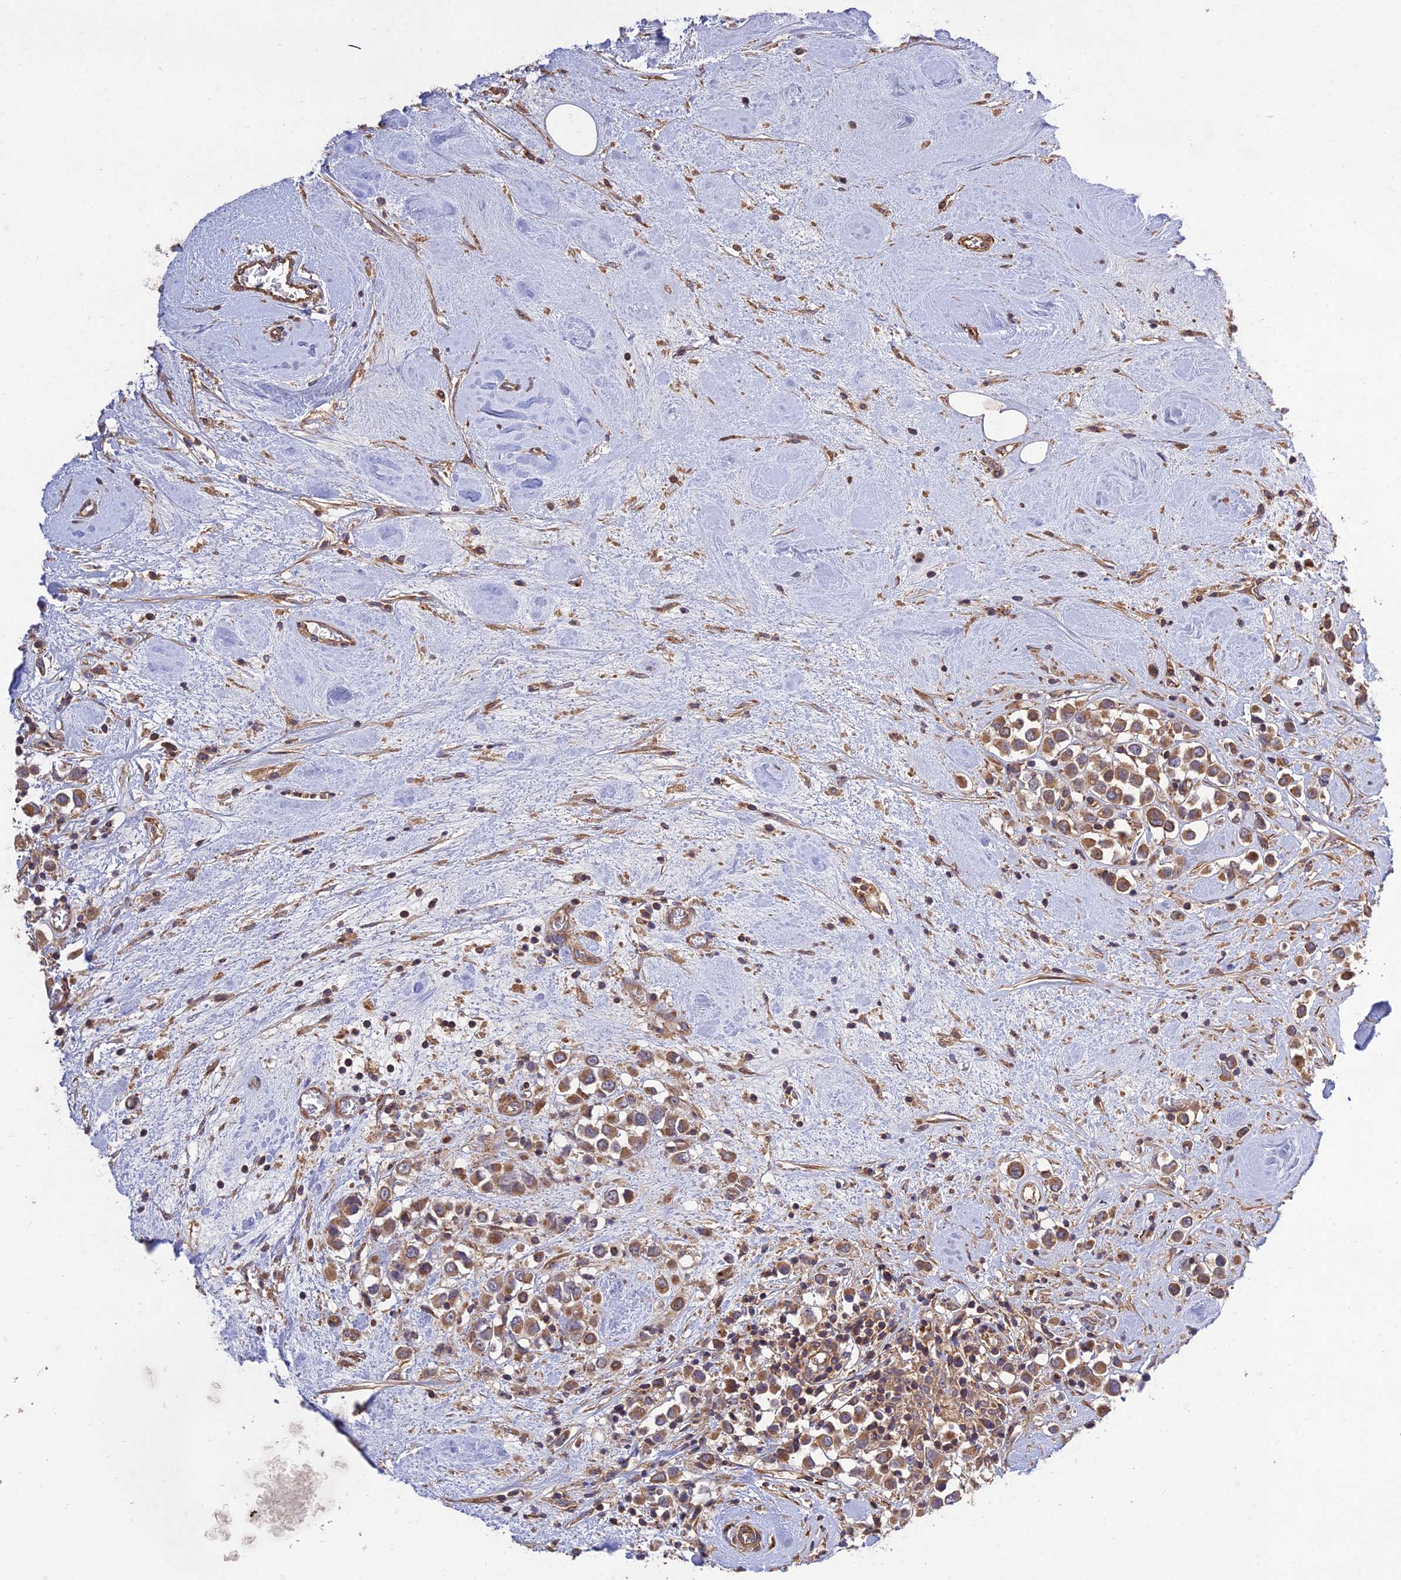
{"staining": {"intensity": "moderate", "quantity": ">75%", "location": "cytoplasmic/membranous"}, "tissue": "breast cancer", "cell_type": "Tumor cells", "image_type": "cancer", "snomed": [{"axis": "morphology", "description": "Duct carcinoma"}, {"axis": "topography", "description": "Breast"}], "caption": "Protein staining displays moderate cytoplasmic/membranous staining in approximately >75% of tumor cells in breast cancer.", "gene": "TMEM131L", "patient": {"sex": "female", "age": 61}}